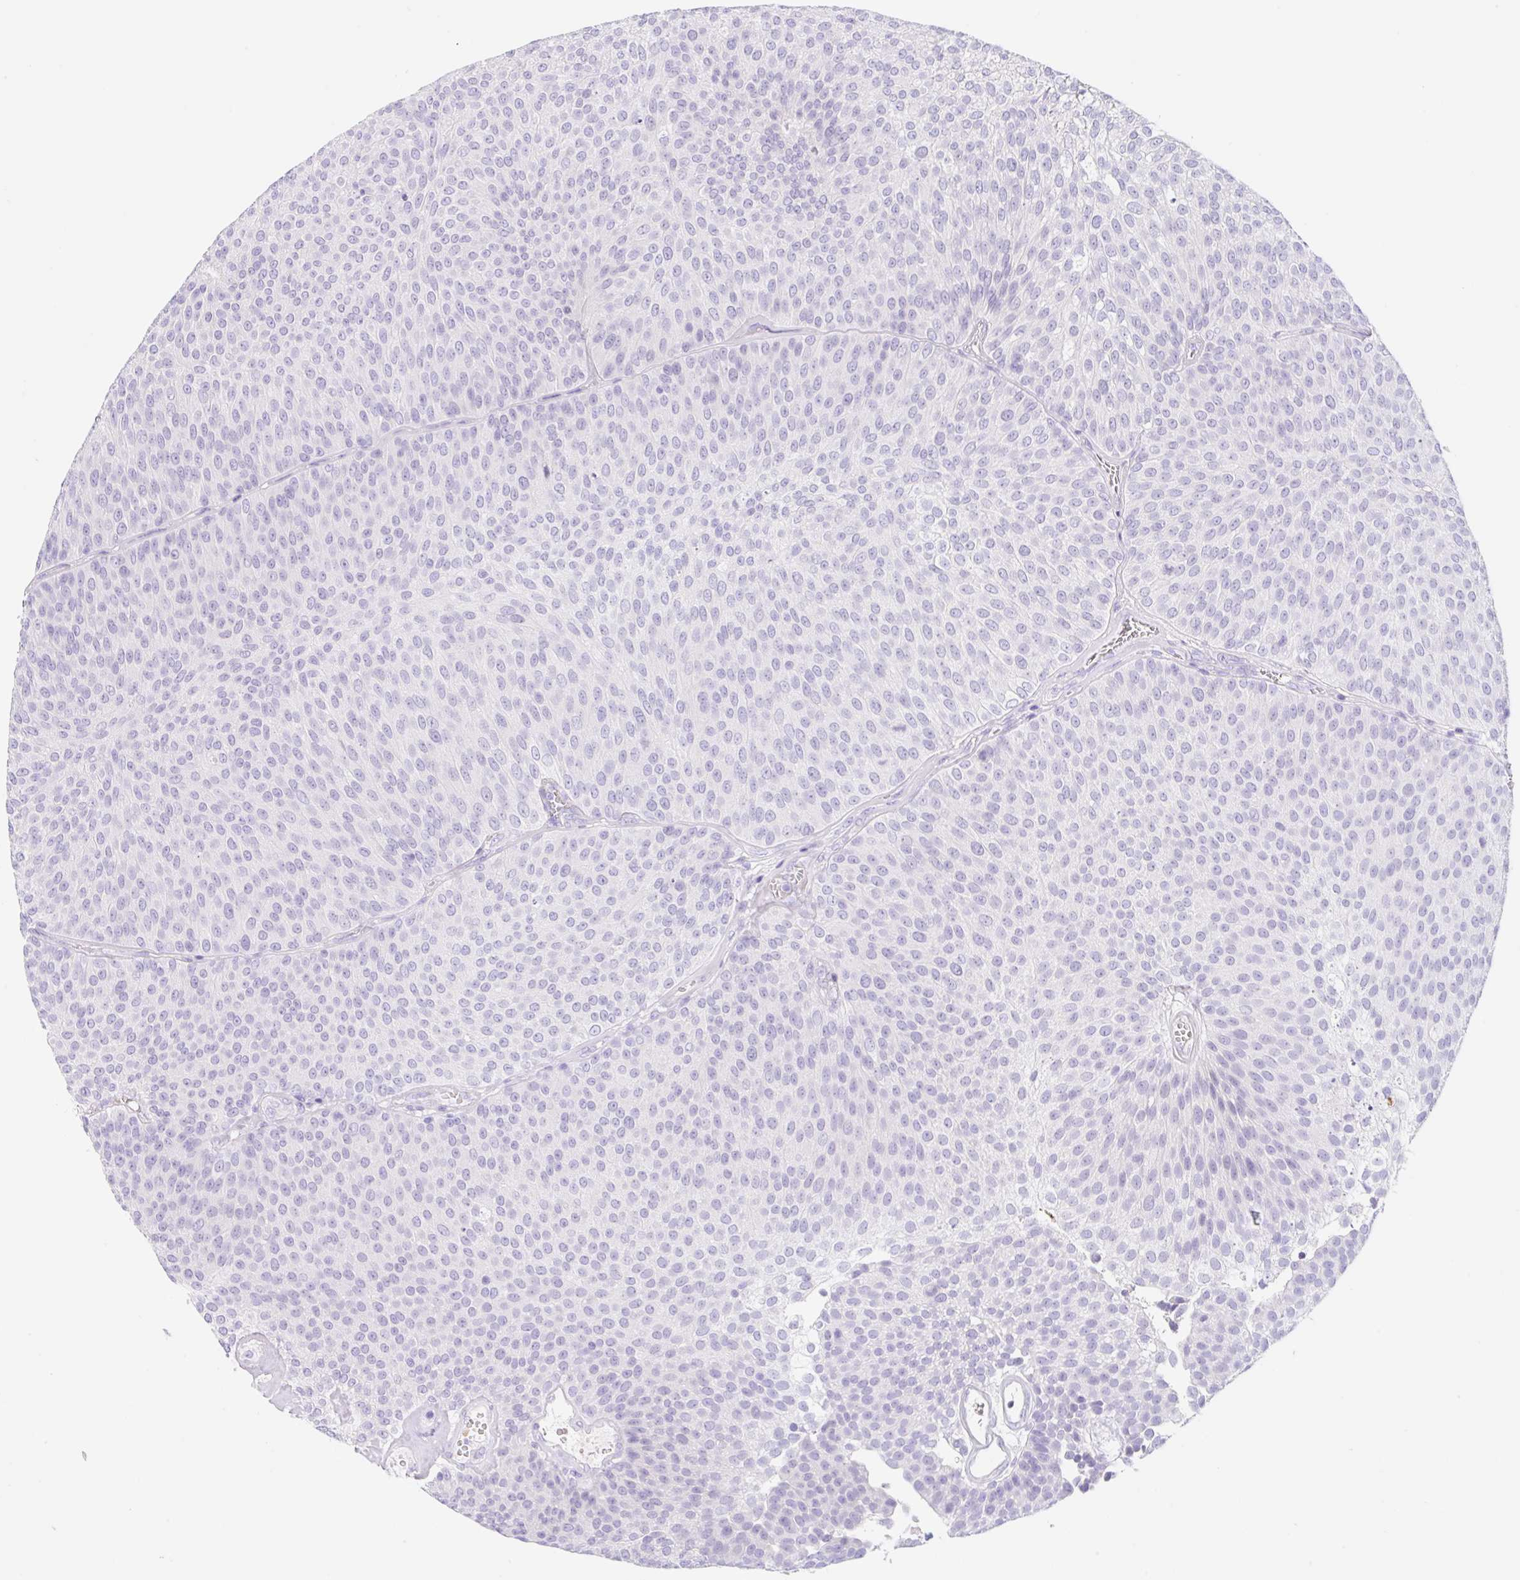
{"staining": {"intensity": "negative", "quantity": "none", "location": "none"}, "tissue": "urothelial cancer", "cell_type": "Tumor cells", "image_type": "cancer", "snomed": [{"axis": "morphology", "description": "Urothelial carcinoma, Low grade"}, {"axis": "topography", "description": "Urinary bladder"}], "caption": "This is an immunohistochemistry (IHC) histopathology image of urothelial cancer. There is no expression in tumor cells.", "gene": "KLK8", "patient": {"sex": "female", "age": 79}}